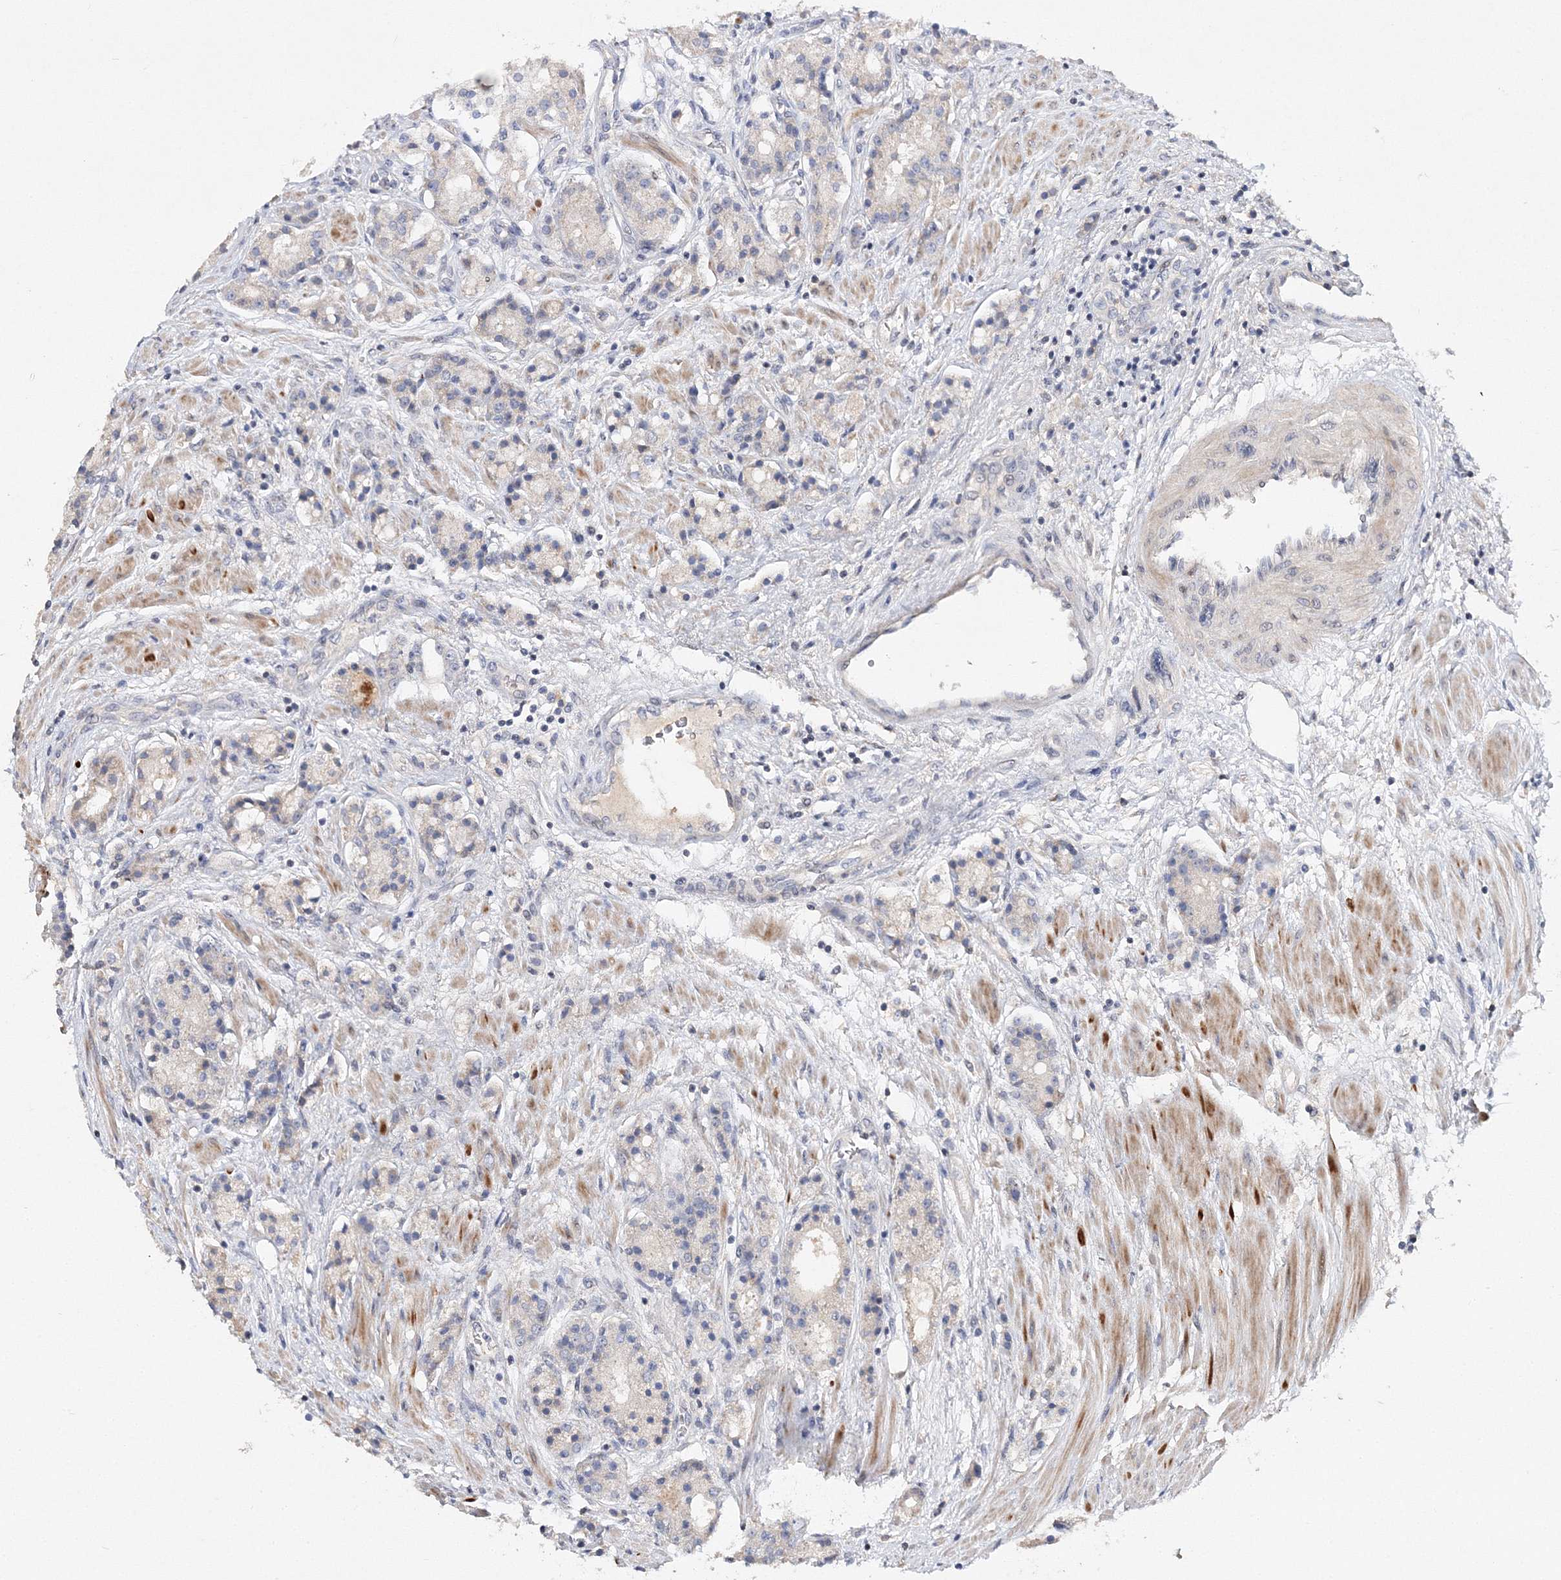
{"staining": {"intensity": "negative", "quantity": "none", "location": "none"}, "tissue": "prostate cancer", "cell_type": "Tumor cells", "image_type": "cancer", "snomed": [{"axis": "morphology", "description": "Adenocarcinoma, High grade"}, {"axis": "topography", "description": "Prostate"}], "caption": "Prostate adenocarcinoma (high-grade) was stained to show a protein in brown. There is no significant positivity in tumor cells.", "gene": "GJB5", "patient": {"sex": "male", "age": 60}}